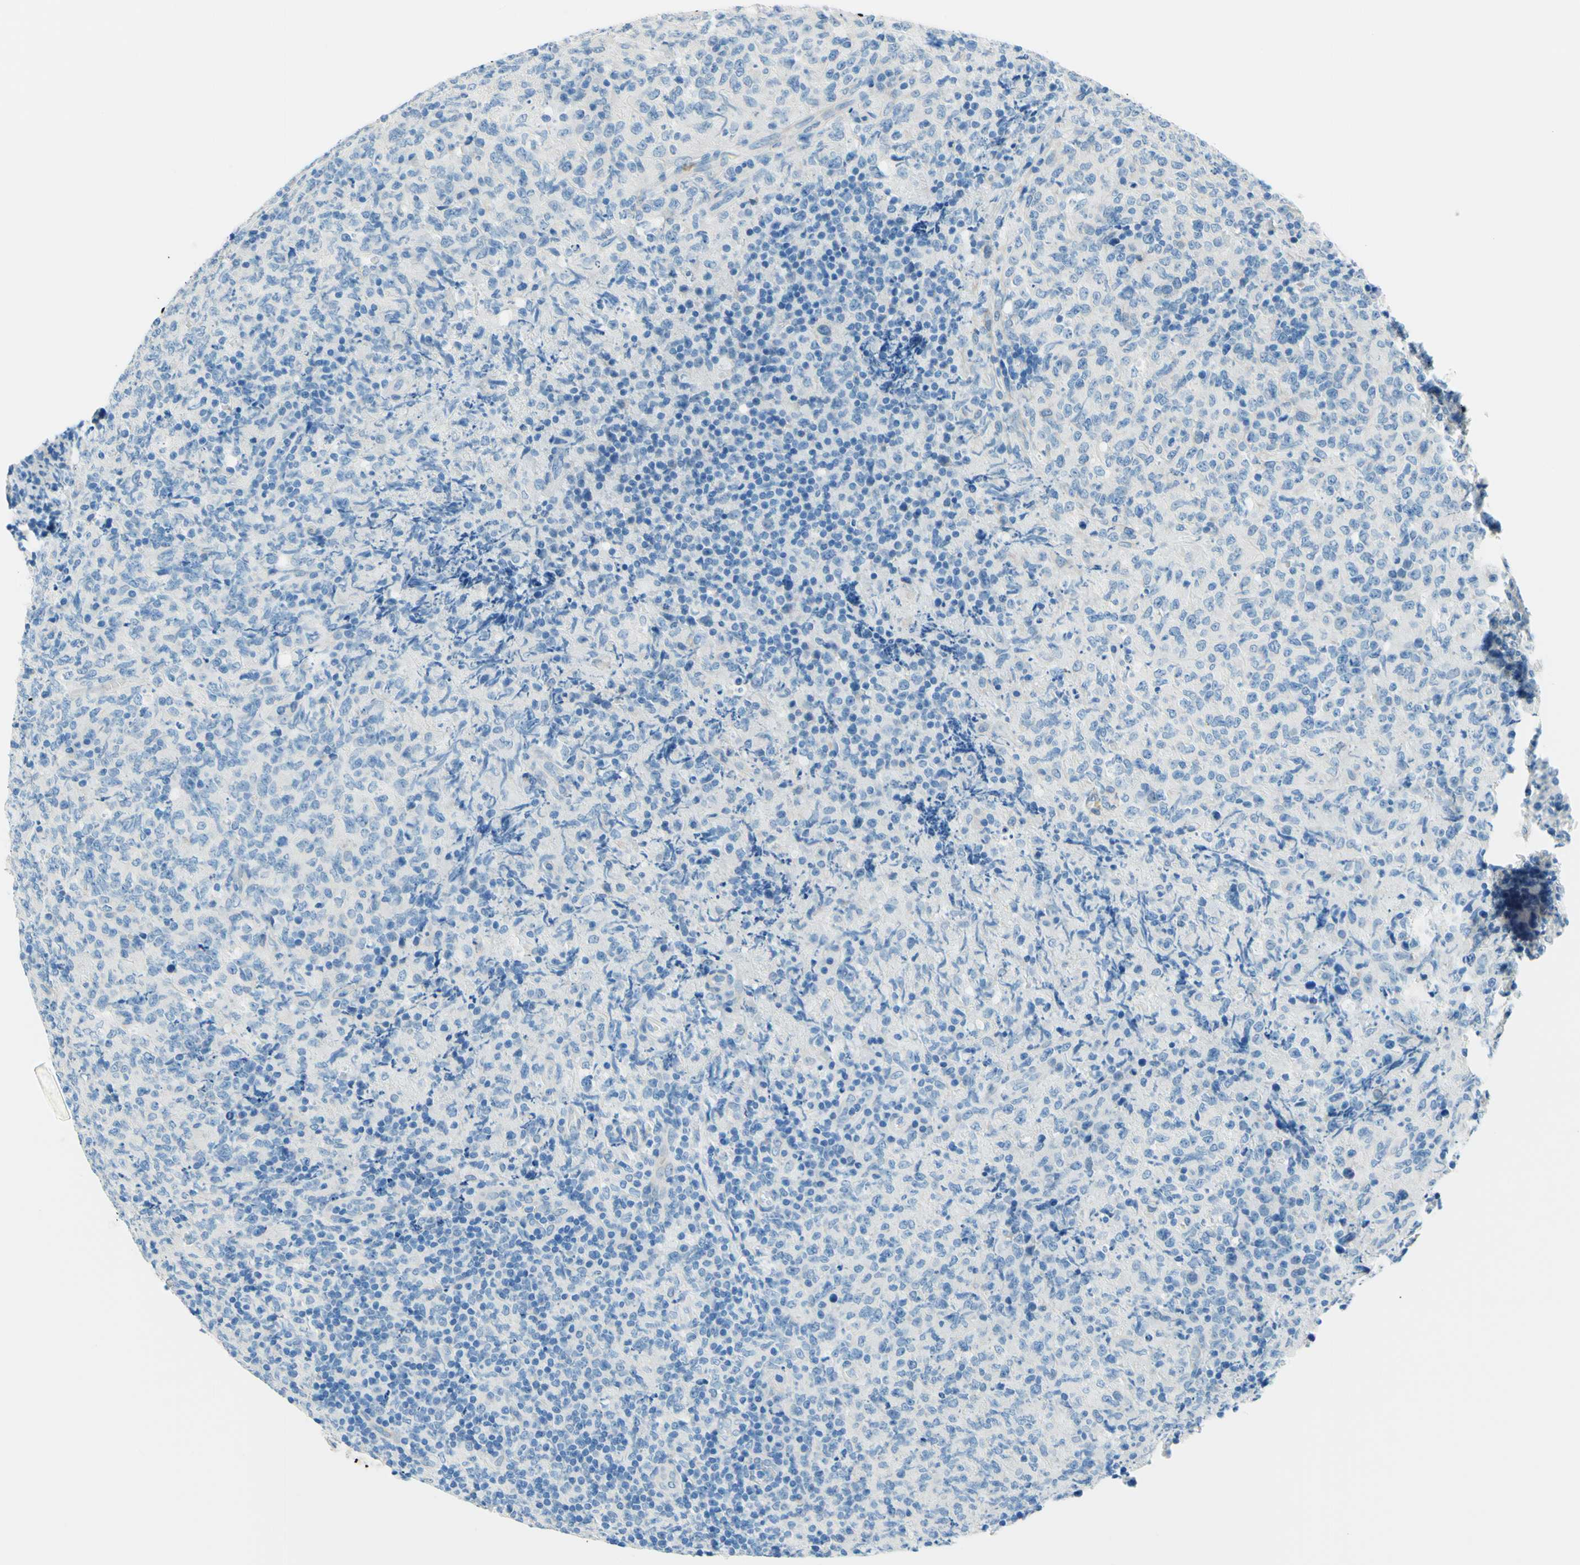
{"staining": {"intensity": "negative", "quantity": "none", "location": "none"}, "tissue": "lymphoma", "cell_type": "Tumor cells", "image_type": "cancer", "snomed": [{"axis": "morphology", "description": "Malignant lymphoma, non-Hodgkin's type, High grade"}, {"axis": "topography", "description": "Tonsil"}], "caption": "This is an immunohistochemistry micrograph of human high-grade malignant lymphoma, non-Hodgkin's type. There is no positivity in tumor cells.", "gene": "PASD1", "patient": {"sex": "female", "age": 36}}